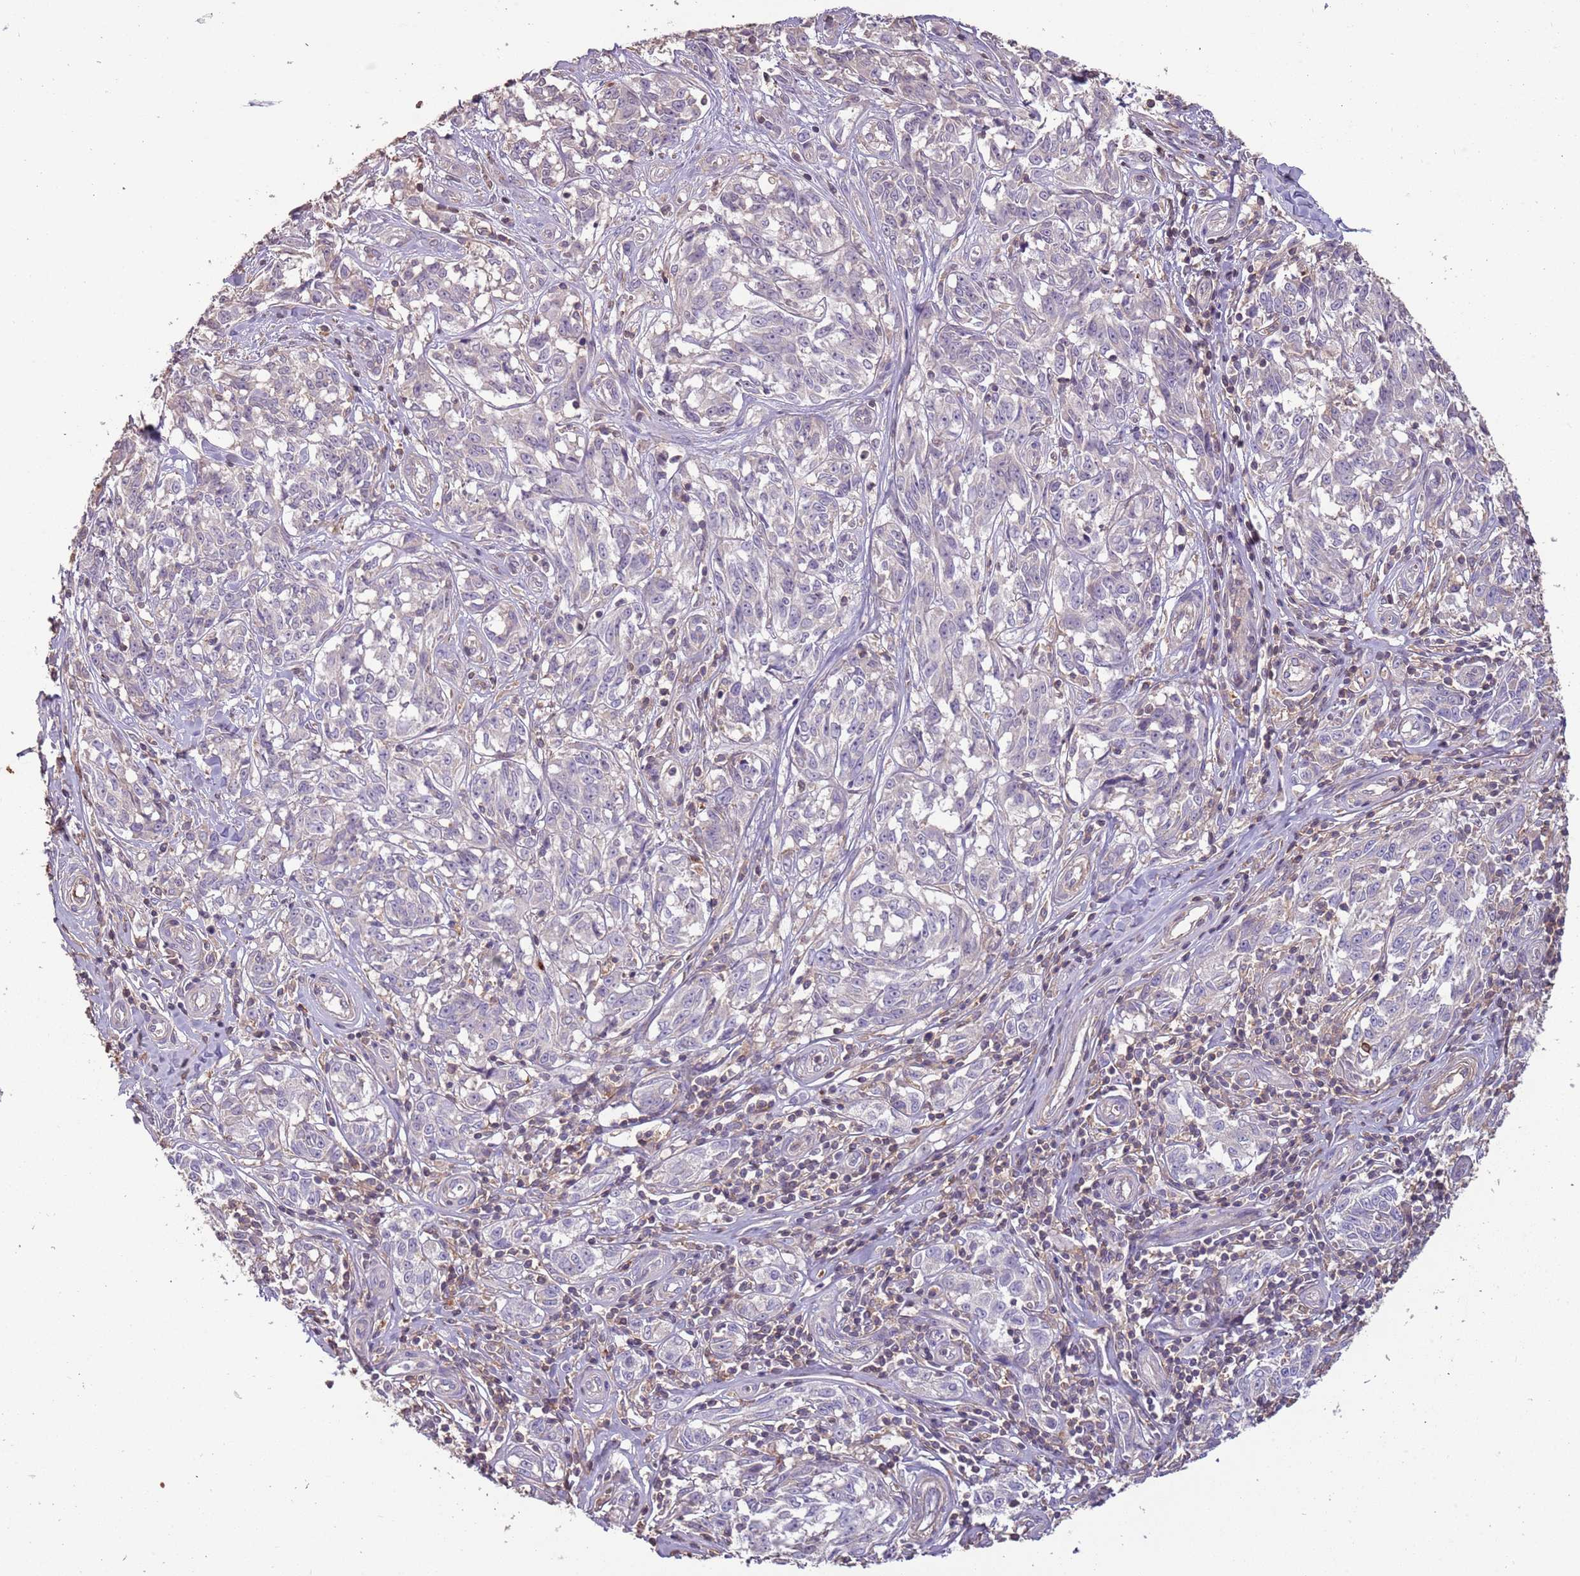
{"staining": {"intensity": "negative", "quantity": "none", "location": "none"}, "tissue": "melanoma", "cell_type": "Tumor cells", "image_type": "cancer", "snomed": [{"axis": "morphology", "description": "Normal tissue, NOS"}, {"axis": "morphology", "description": "Malignant melanoma, NOS"}, {"axis": "topography", "description": "Skin"}], "caption": "IHC of human melanoma demonstrates no positivity in tumor cells.", "gene": "FECH", "patient": {"sex": "female", "age": 64}}